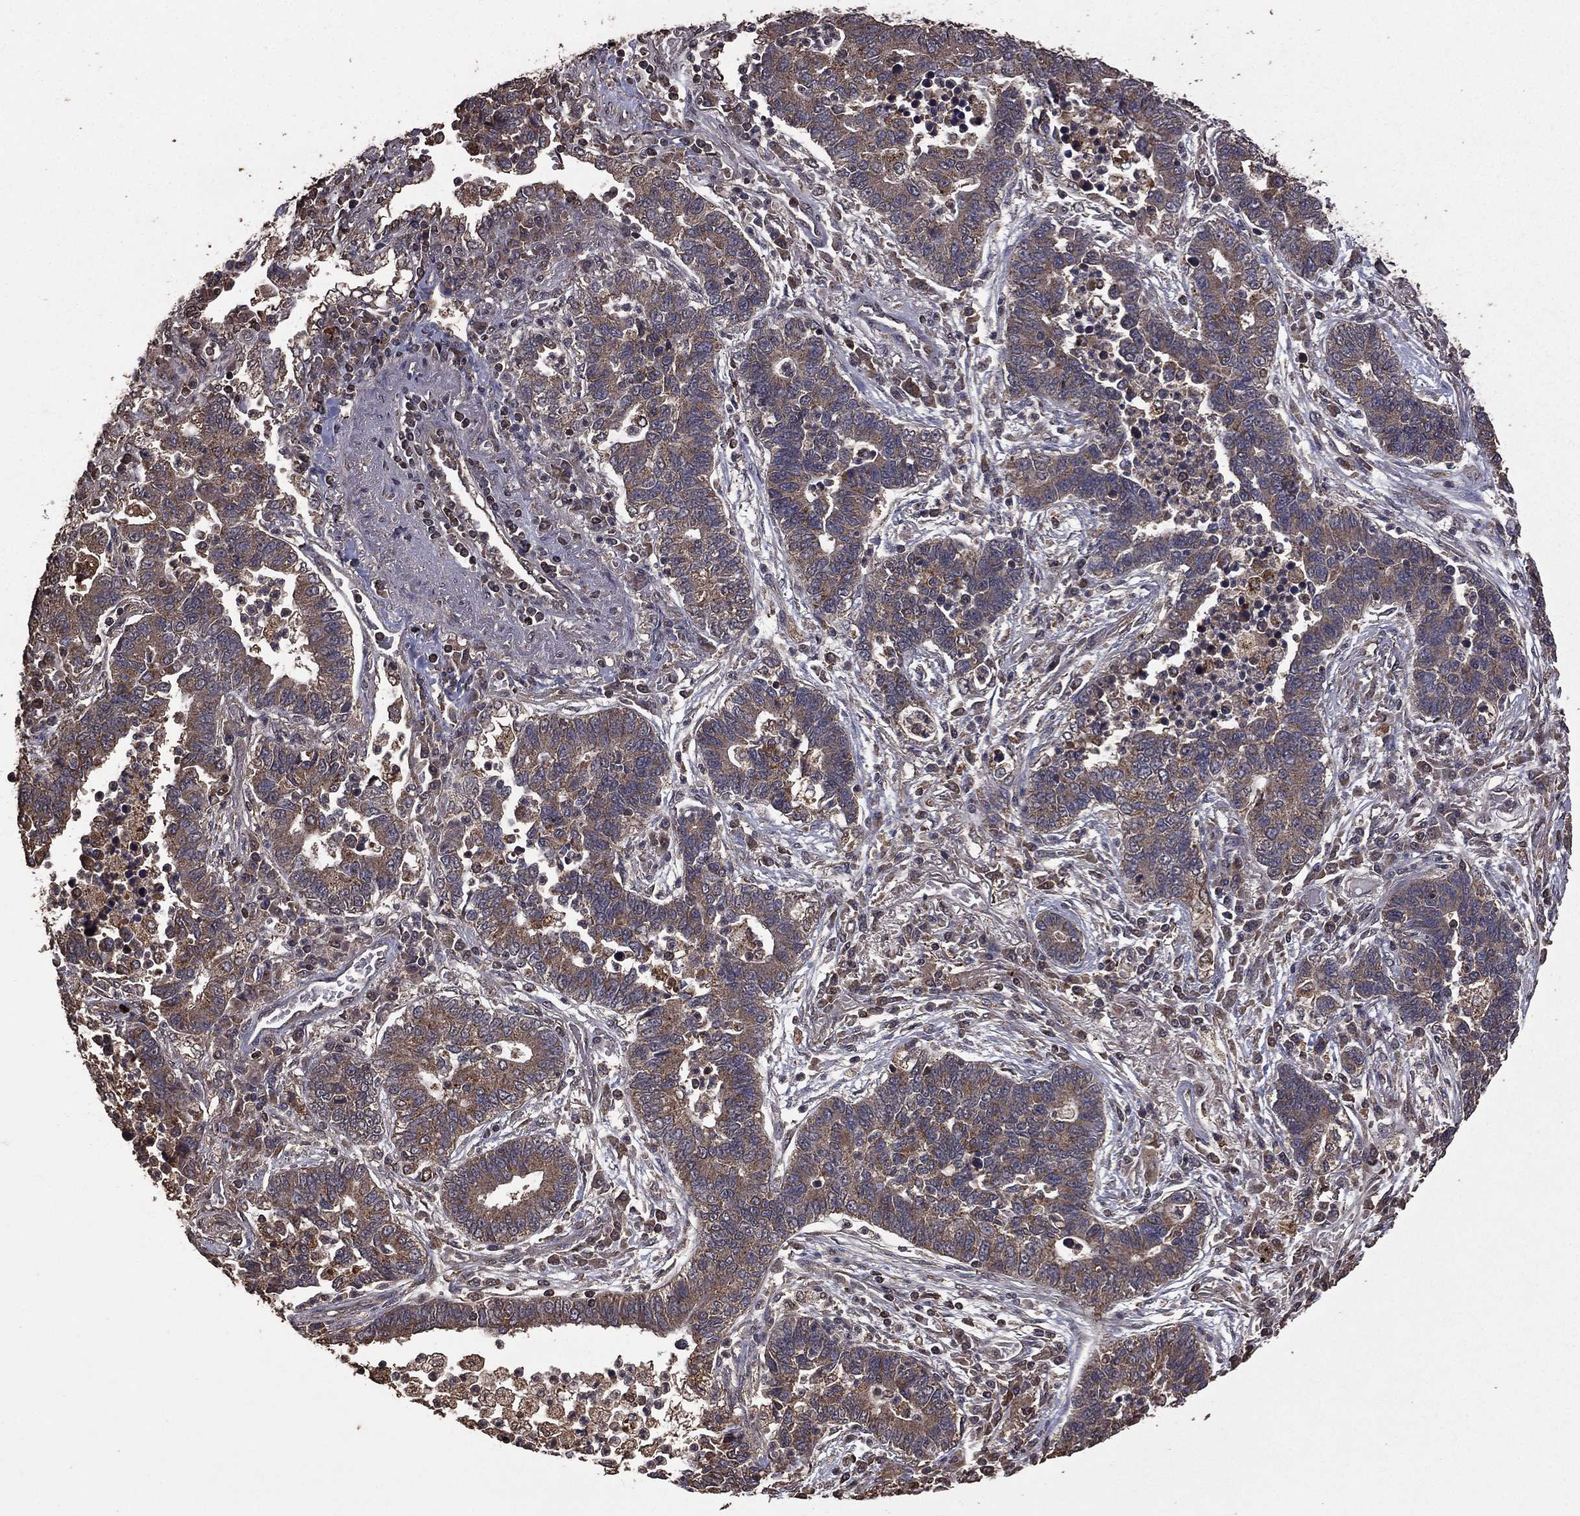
{"staining": {"intensity": "weak", "quantity": "<25%", "location": "cytoplasmic/membranous"}, "tissue": "lung cancer", "cell_type": "Tumor cells", "image_type": "cancer", "snomed": [{"axis": "morphology", "description": "Adenocarcinoma, NOS"}, {"axis": "topography", "description": "Lung"}], "caption": "Lung cancer was stained to show a protein in brown. There is no significant staining in tumor cells. The staining is performed using DAB brown chromogen with nuclei counter-stained in using hematoxylin.", "gene": "BIRC6", "patient": {"sex": "female", "age": 57}}